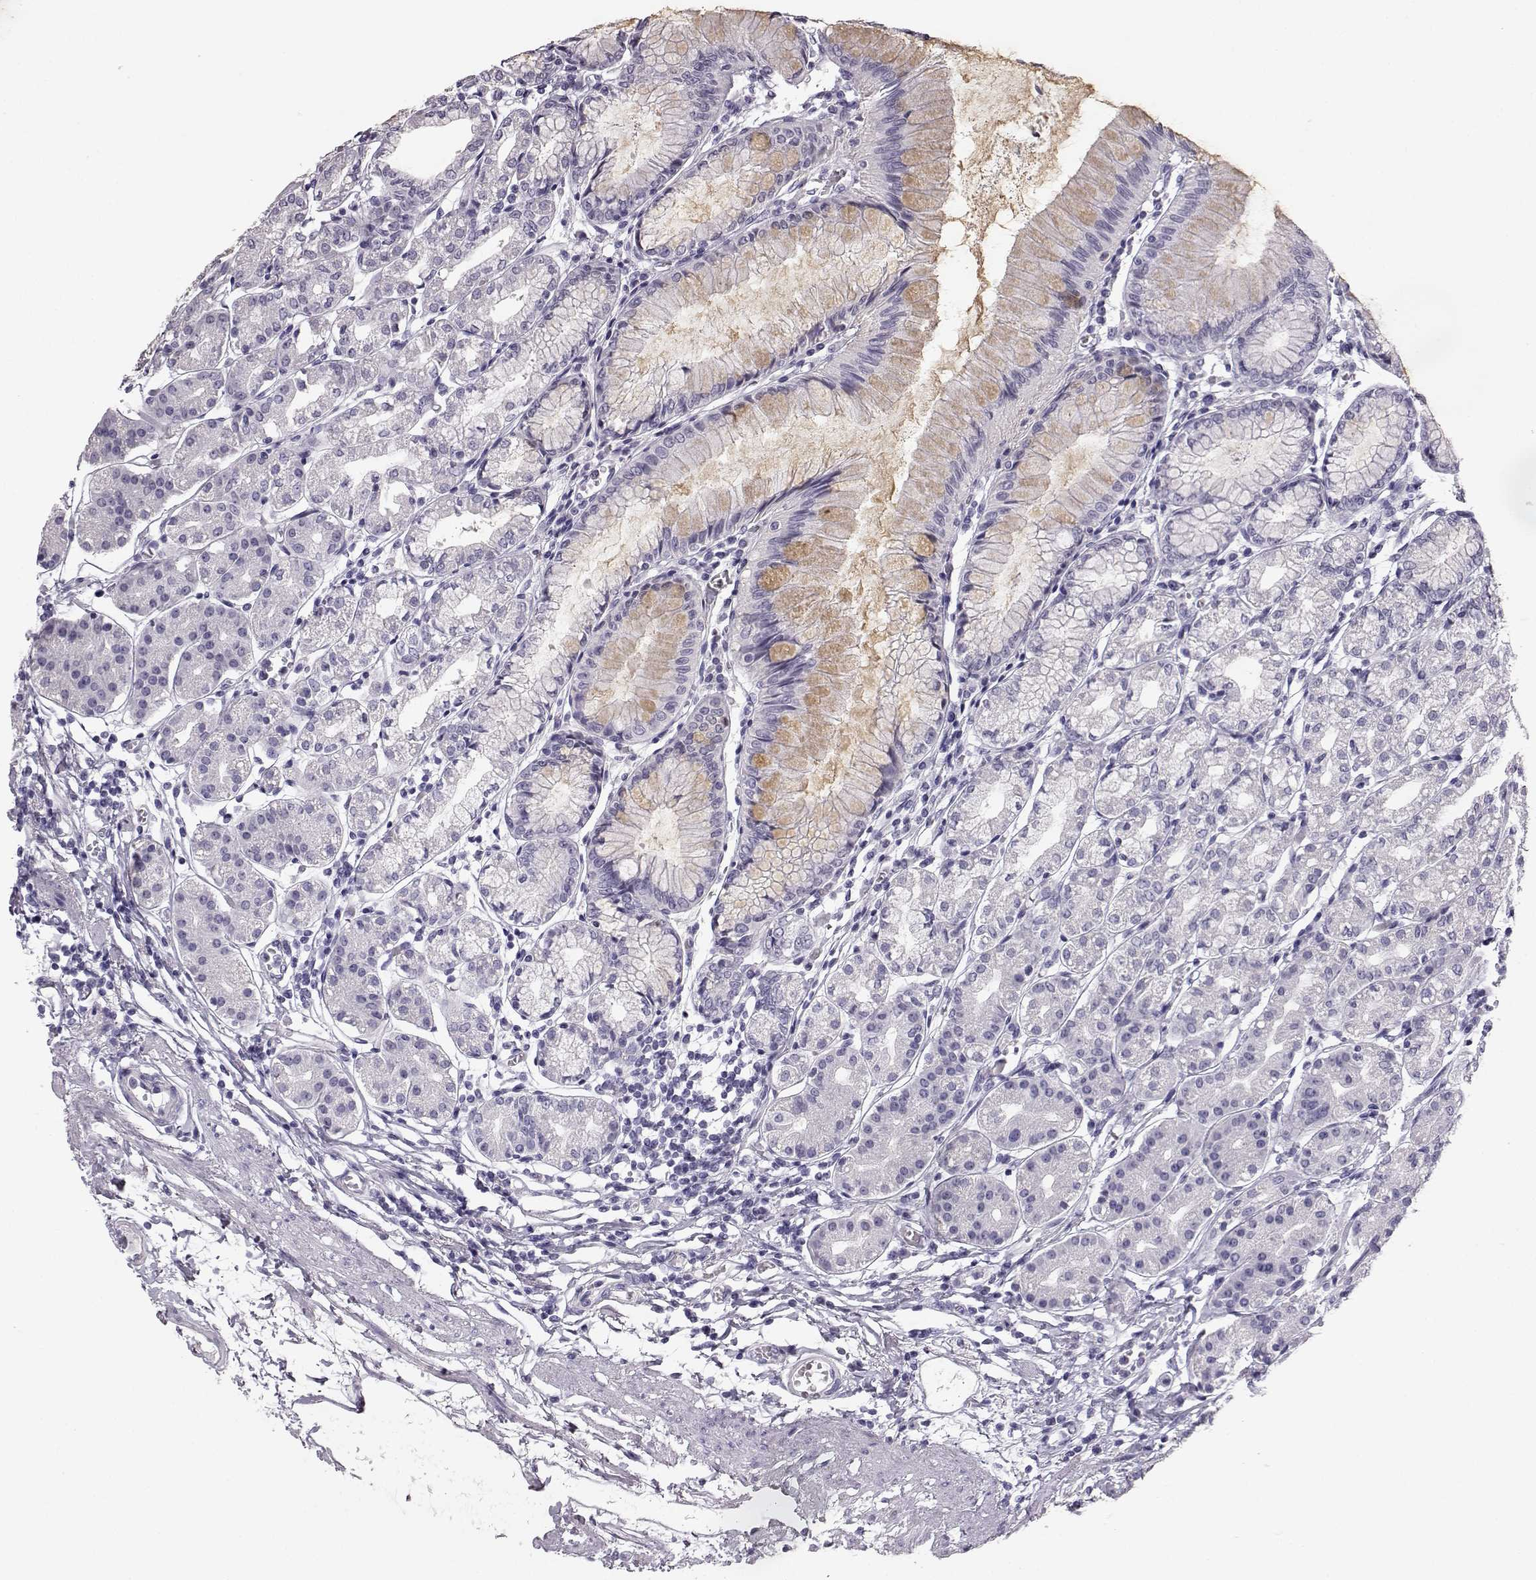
{"staining": {"intensity": "weak", "quantity": "<25%", "location": "cytoplasmic/membranous"}, "tissue": "stomach", "cell_type": "Glandular cells", "image_type": "normal", "snomed": [{"axis": "morphology", "description": "Normal tissue, NOS"}, {"axis": "topography", "description": "Skeletal muscle"}, {"axis": "topography", "description": "Stomach"}], "caption": "Glandular cells show no significant protein positivity in unremarkable stomach. Nuclei are stained in blue.", "gene": "BFSP2", "patient": {"sex": "female", "age": 57}}